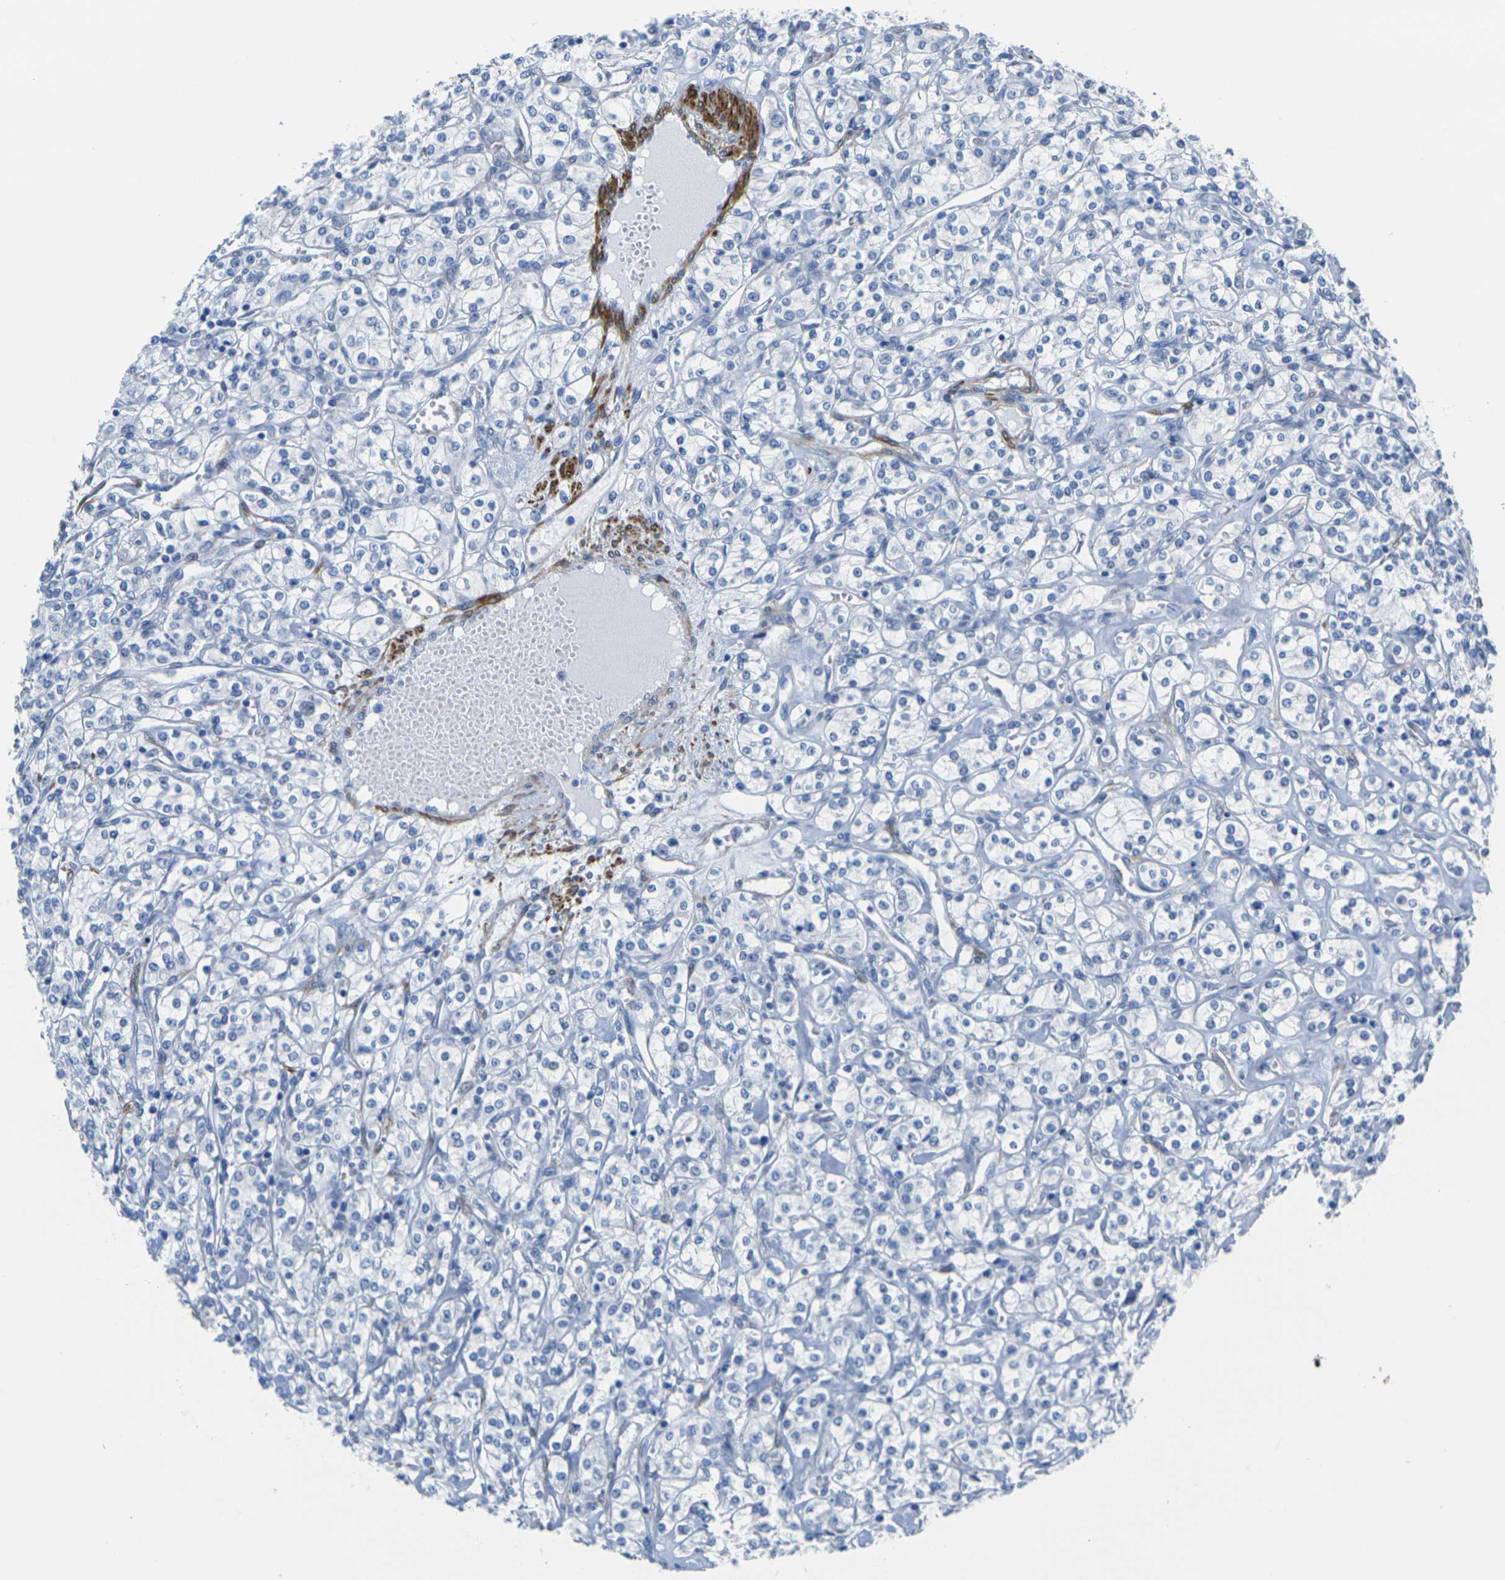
{"staining": {"intensity": "negative", "quantity": "none", "location": "none"}, "tissue": "renal cancer", "cell_type": "Tumor cells", "image_type": "cancer", "snomed": [{"axis": "morphology", "description": "Adenocarcinoma, NOS"}, {"axis": "topography", "description": "Kidney"}], "caption": "IHC of renal adenocarcinoma demonstrates no staining in tumor cells. The staining was performed using DAB (3,3'-diaminobenzidine) to visualize the protein expression in brown, while the nuclei were stained in blue with hematoxylin (Magnification: 20x).", "gene": "CNN1", "patient": {"sex": "male", "age": 77}}